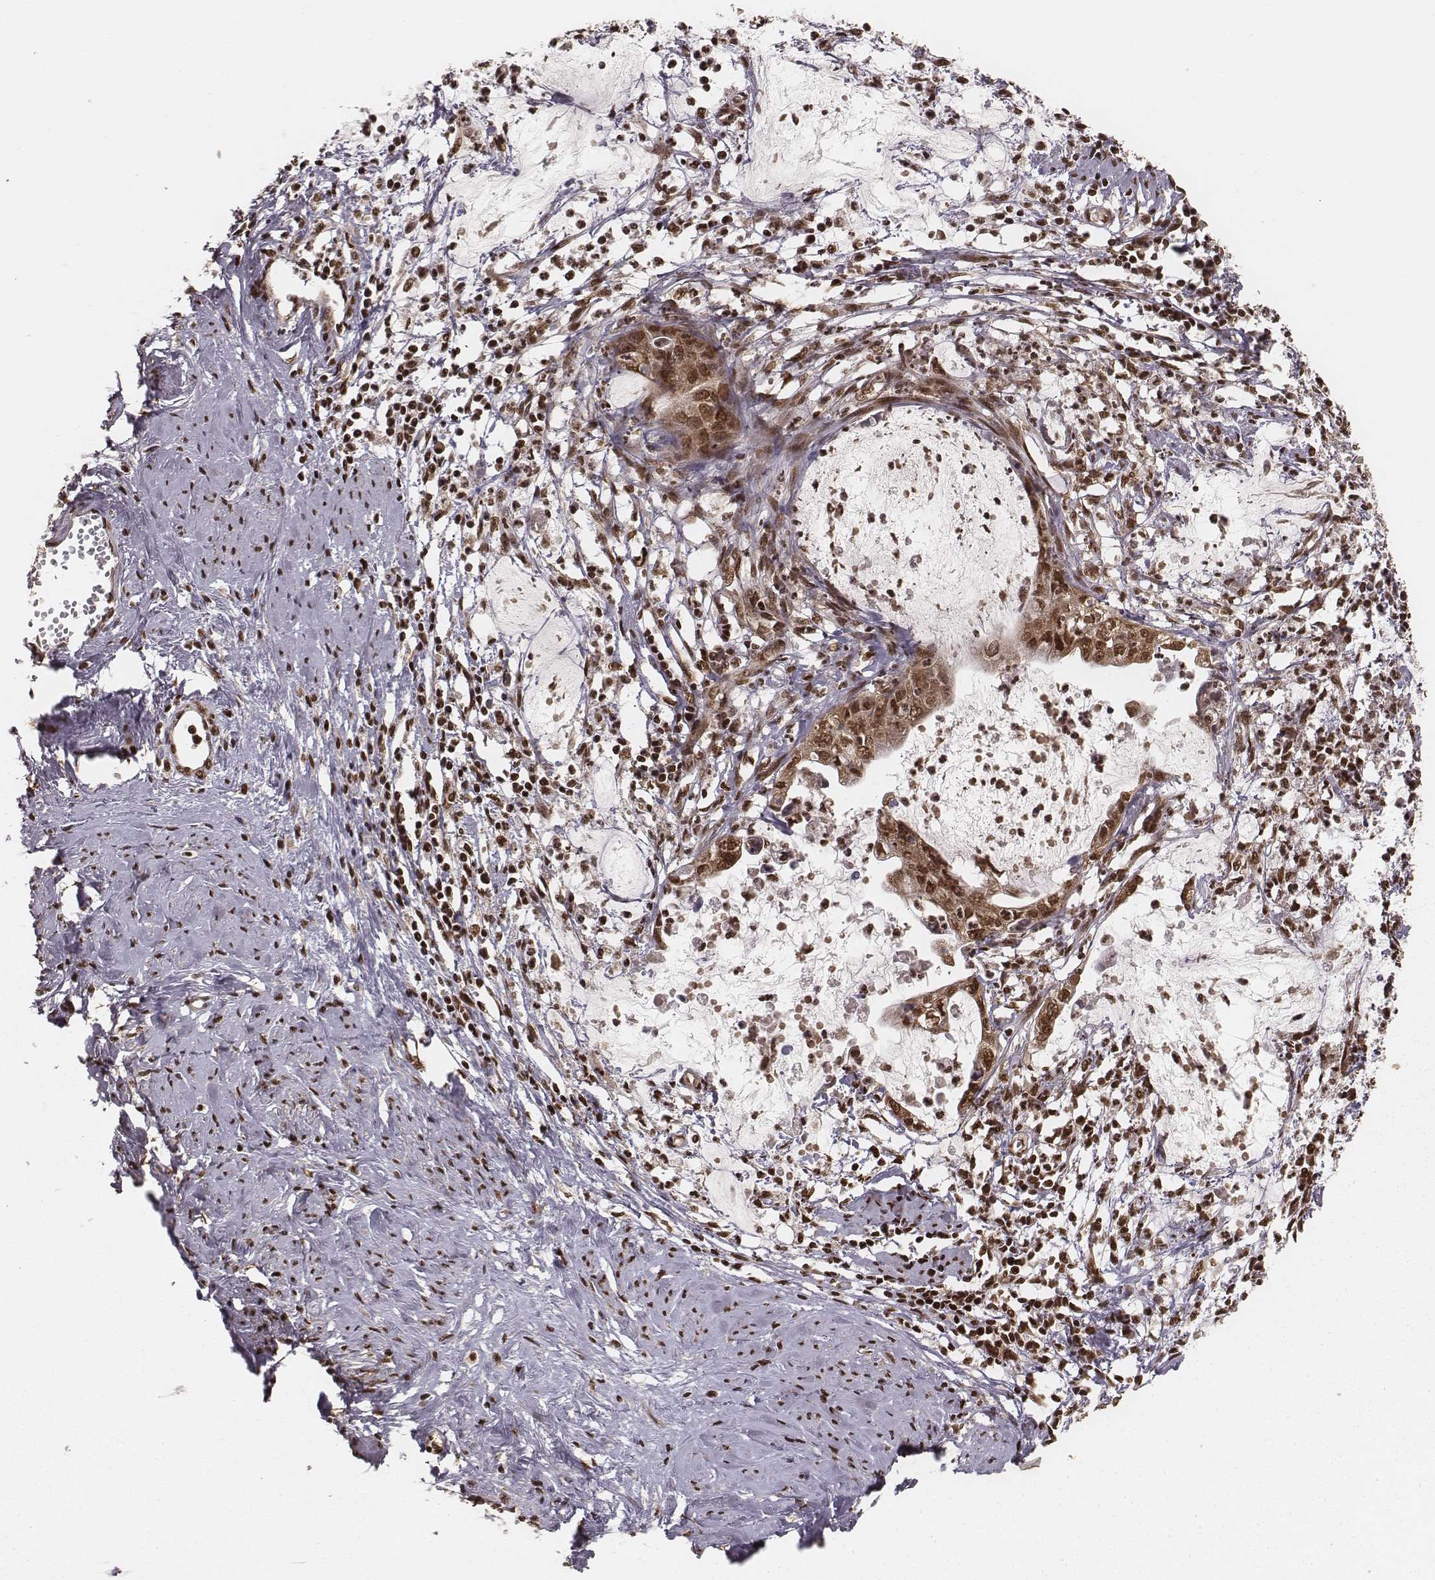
{"staining": {"intensity": "moderate", "quantity": ">75%", "location": "cytoplasmic/membranous,nuclear"}, "tissue": "cervical cancer", "cell_type": "Tumor cells", "image_type": "cancer", "snomed": [{"axis": "morphology", "description": "Normal tissue, NOS"}, {"axis": "morphology", "description": "Adenocarcinoma, NOS"}, {"axis": "topography", "description": "Cervix"}], "caption": "This micrograph exhibits adenocarcinoma (cervical) stained with immunohistochemistry (IHC) to label a protein in brown. The cytoplasmic/membranous and nuclear of tumor cells show moderate positivity for the protein. Nuclei are counter-stained blue.", "gene": "NFX1", "patient": {"sex": "female", "age": 38}}